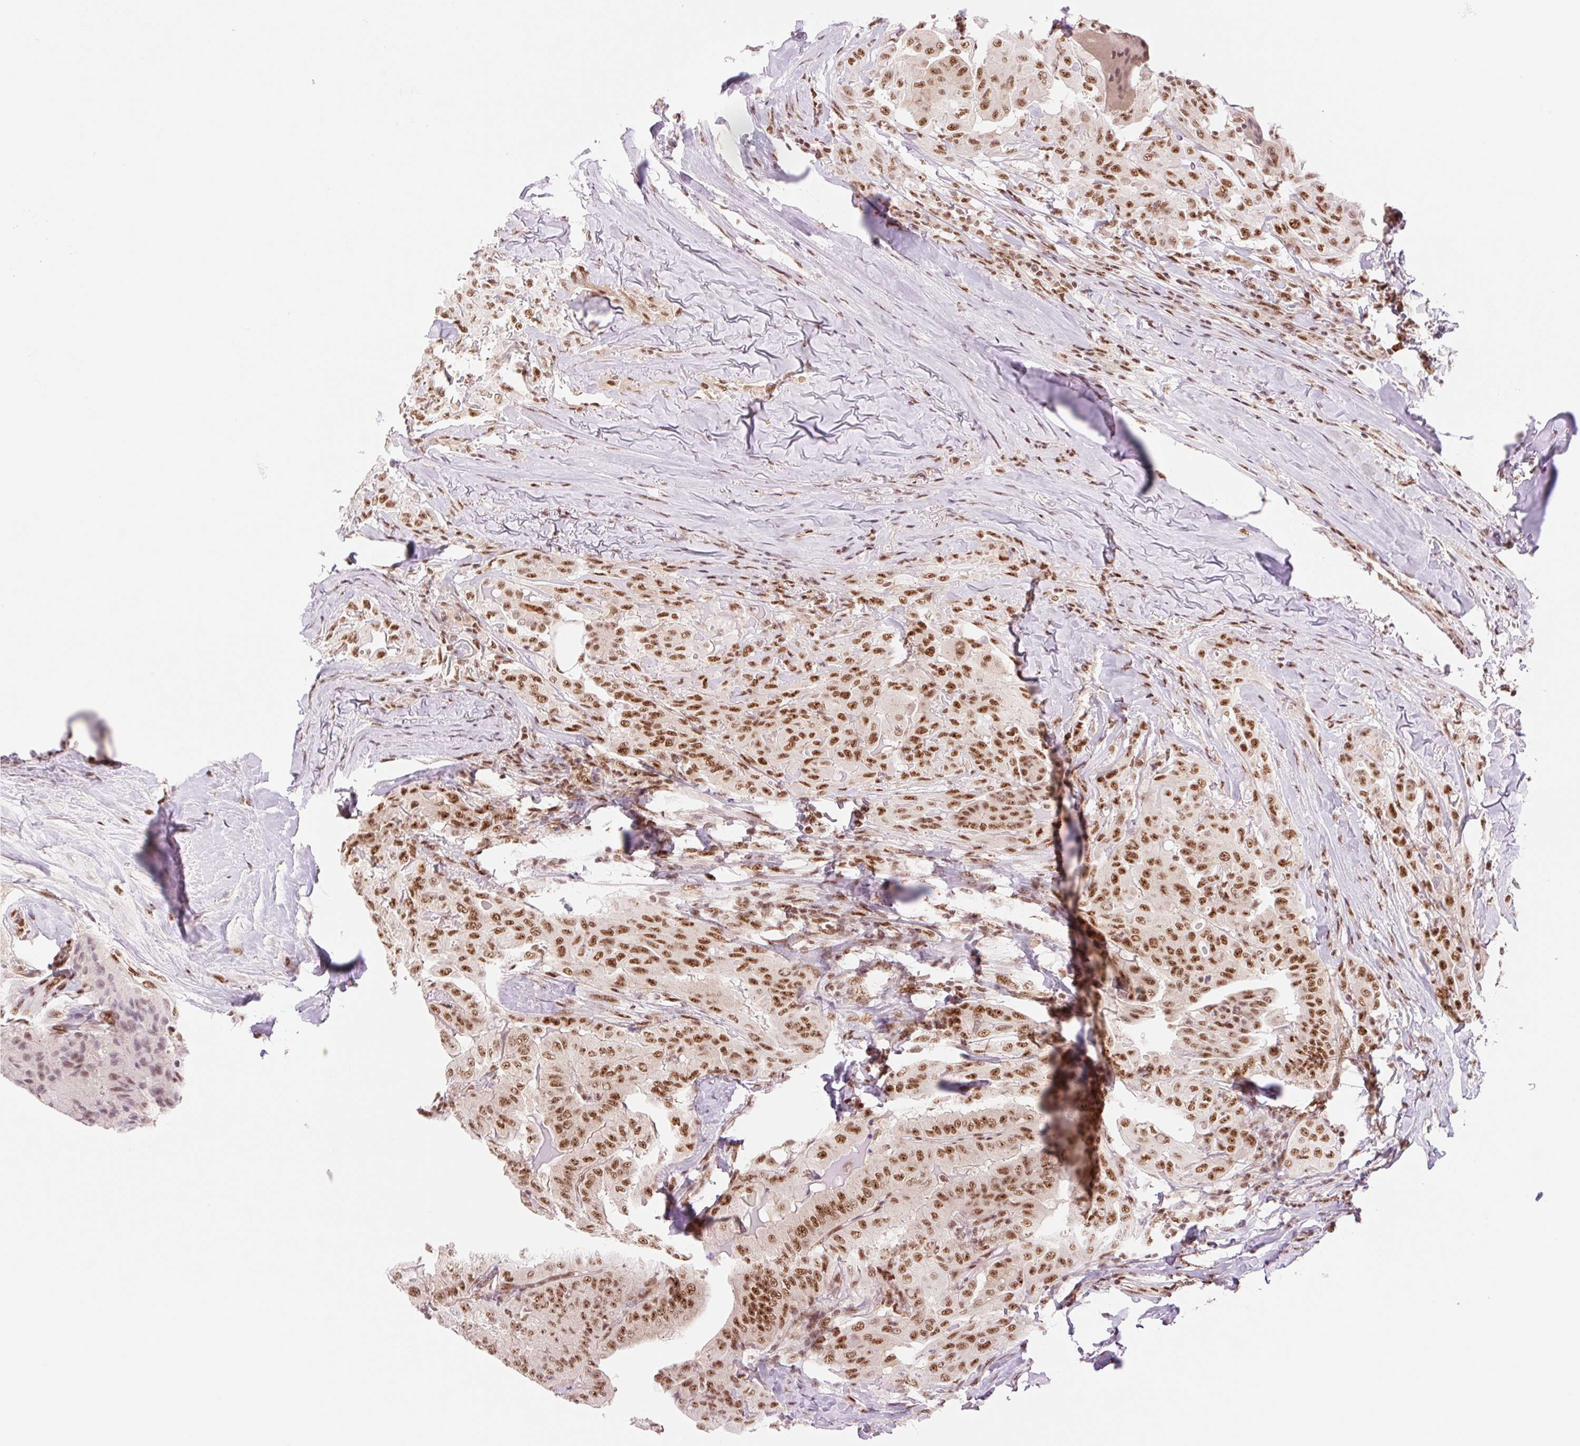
{"staining": {"intensity": "strong", "quantity": ">75%", "location": "nuclear"}, "tissue": "thyroid cancer", "cell_type": "Tumor cells", "image_type": "cancer", "snomed": [{"axis": "morphology", "description": "Papillary adenocarcinoma, NOS"}, {"axis": "topography", "description": "Thyroid gland"}], "caption": "This is an image of immunohistochemistry staining of papillary adenocarcinoma (thyroid), which shows strong staining in the nuclear of tumor cells.", "gene": "PRDM11", "patient": {"sex": "female", "age": 68}}